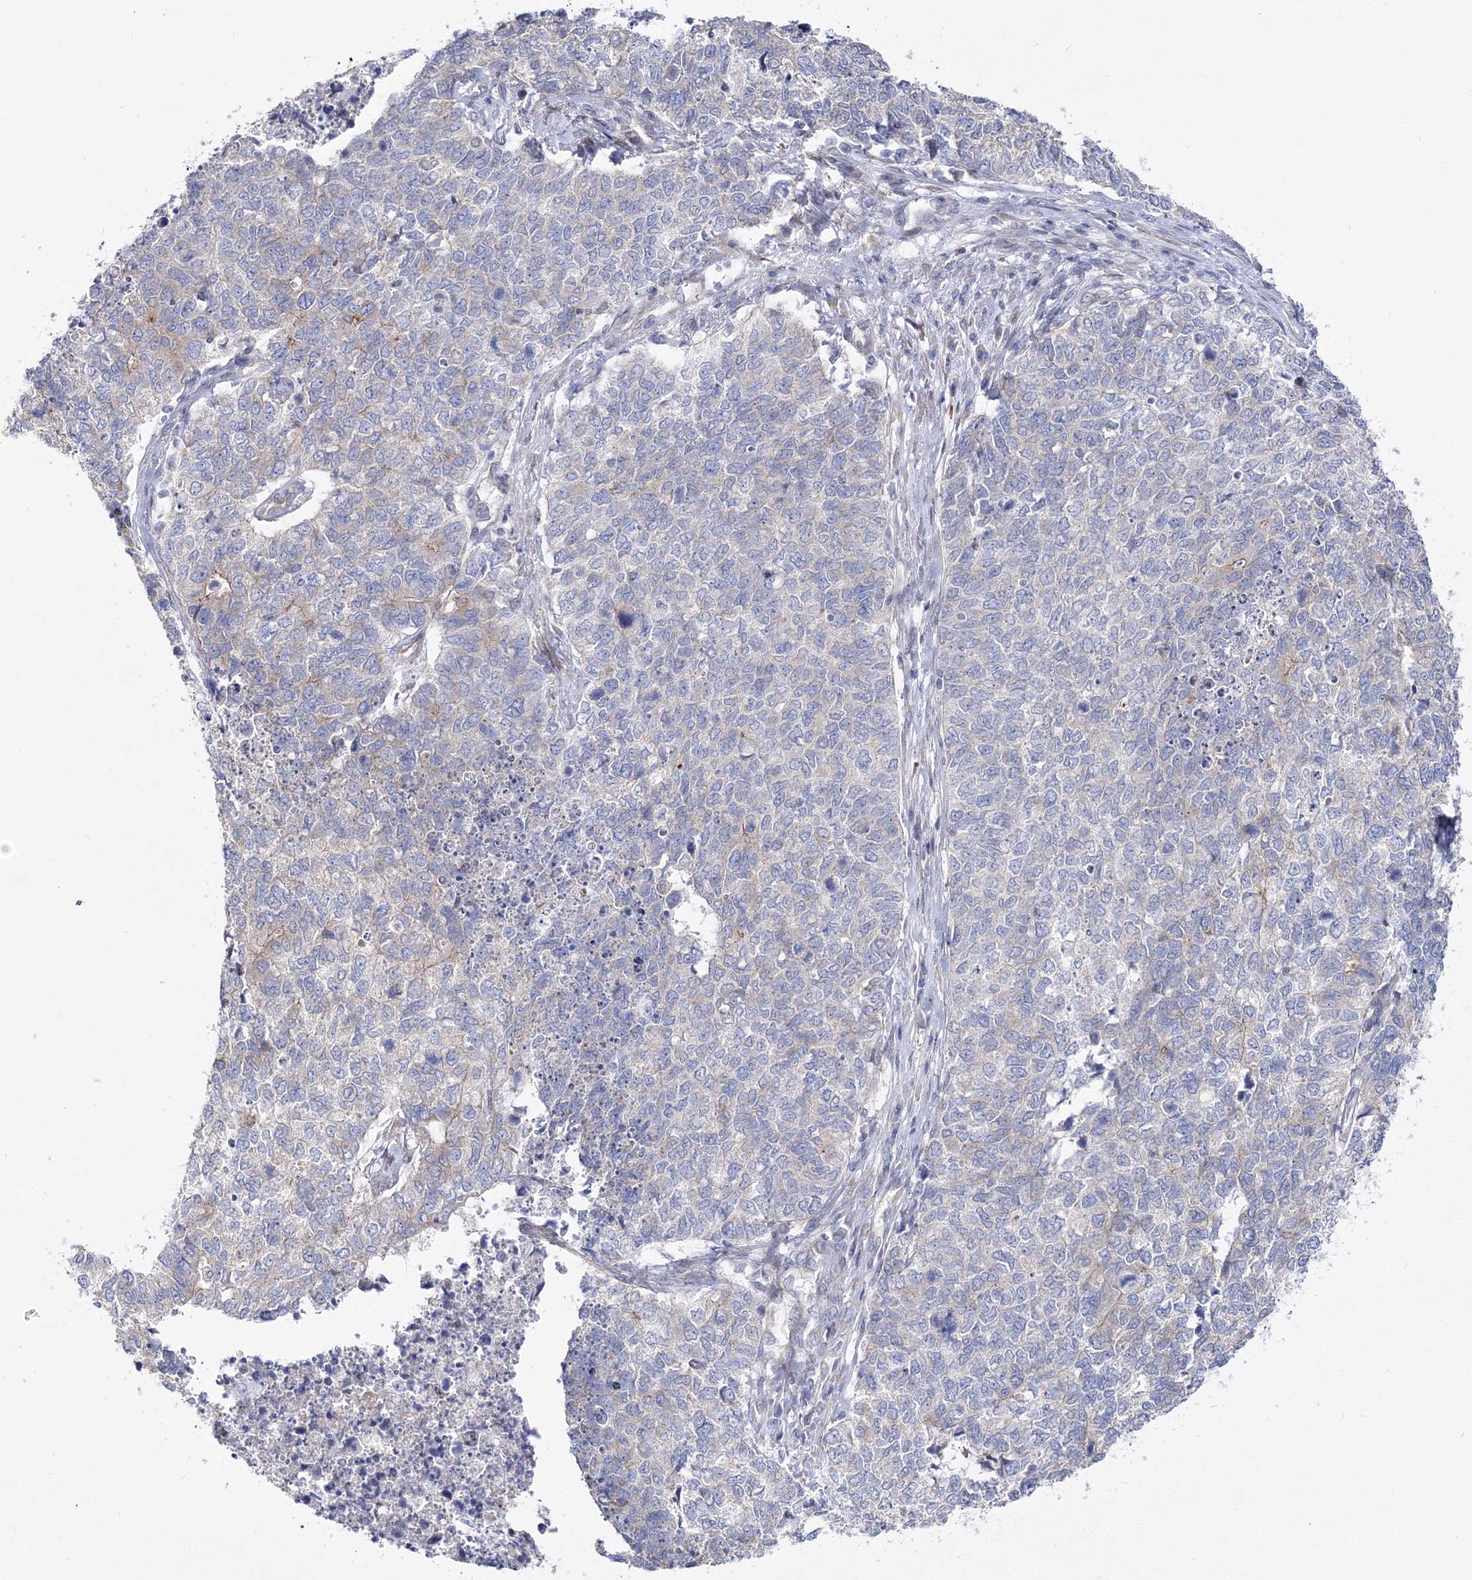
{"staining": {"intensity": "negative", "quantity": "none", "location": "none"}, "tissue": "cervical cancer", "cell_type": "Tumor cells", "image_type": "cancer", "snomed": [{"axis": "morphology", "description": "Squamous cell carcinoma, NOS"}, {"axis": "topography", "description": "Cervix"}], "caption": "Tumor cells show no significant positivity in cervical cancer (squamous cell carcinoma).", "gene": "ARHGAP32", "patient": {"sex": "female", "age": 63}}